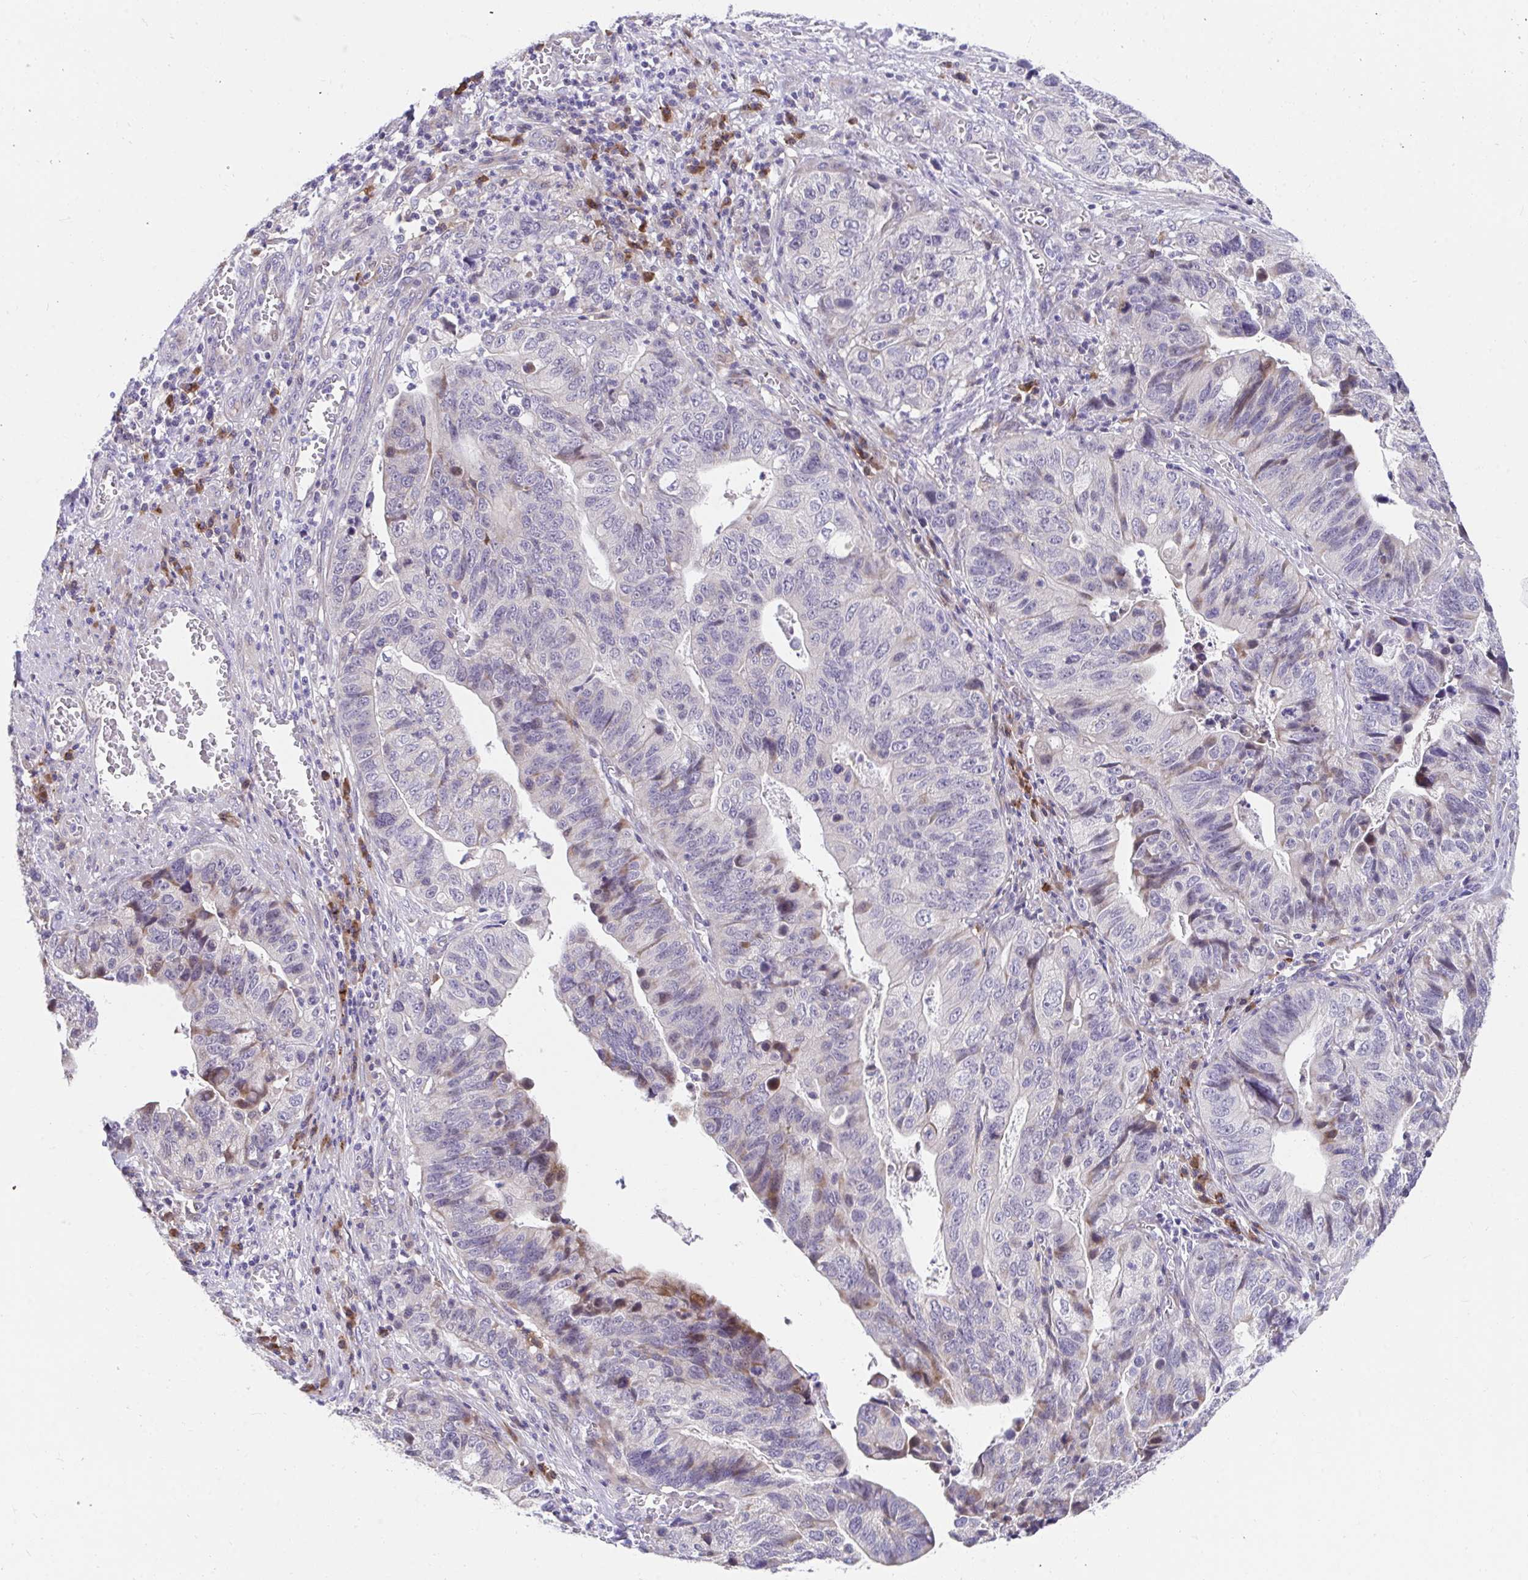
{"staining": {"intensity": "negative", "quantity": "none", "location": "none"}, "tissue": "stomach cancer", "cell_type": "Tumor cells", "image_type": "cancer", "snomed": [{"axis": "morphology", "description": "Adenocarcinoma, NOS"}, {"axis": "topography", "description": "Stomach, upper"}], "caption": "Stomach cancer was stained to show a protein in brown. There is no significant positivity in tumor cells.", "gene": "SLAMF7", "patient": {"sex": "female", "age": 67}}